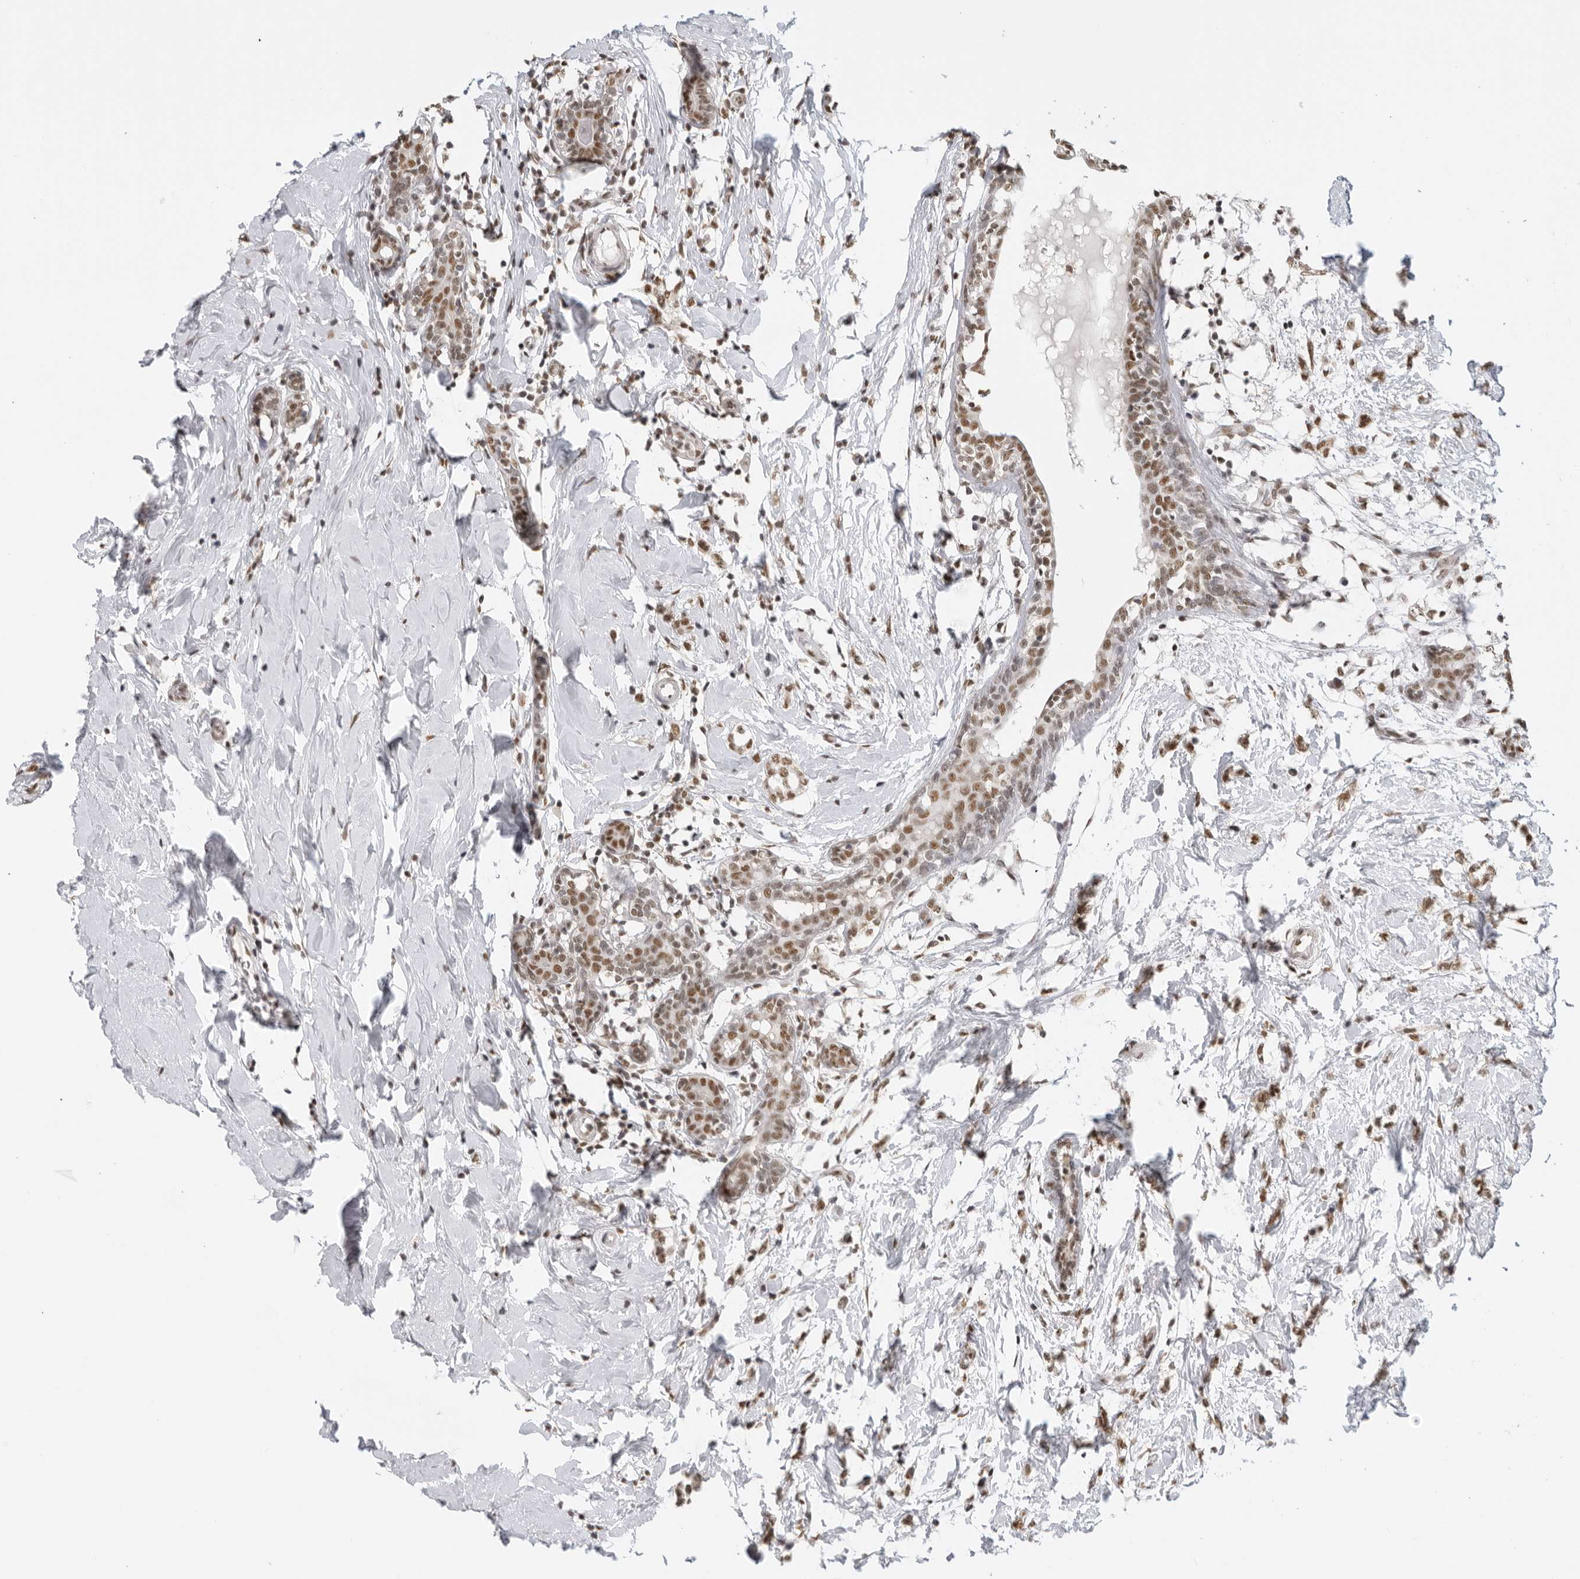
{"staining": {"intensity": "moderate", "quantity": ">75%", "location": "nuclear"}, "tissue": "breast cancer", "cell_type": "Tumor cells", "image_type": "cancer", "snomed": [{"axis": "morphology", "description": "Normal tissue, NOS"}, {"axis": "morphology", "description": "Lobular carcinoma"}, {"axis": "topography", "description": "Breast"}], "caption": "Breast lobular carcinoma stained with a brown dye reveals moderate nuclear positive staining in approximately >75% of tumor cells.", "gene": "RPA2", "patient": {"sex": "female", "age": 47}}